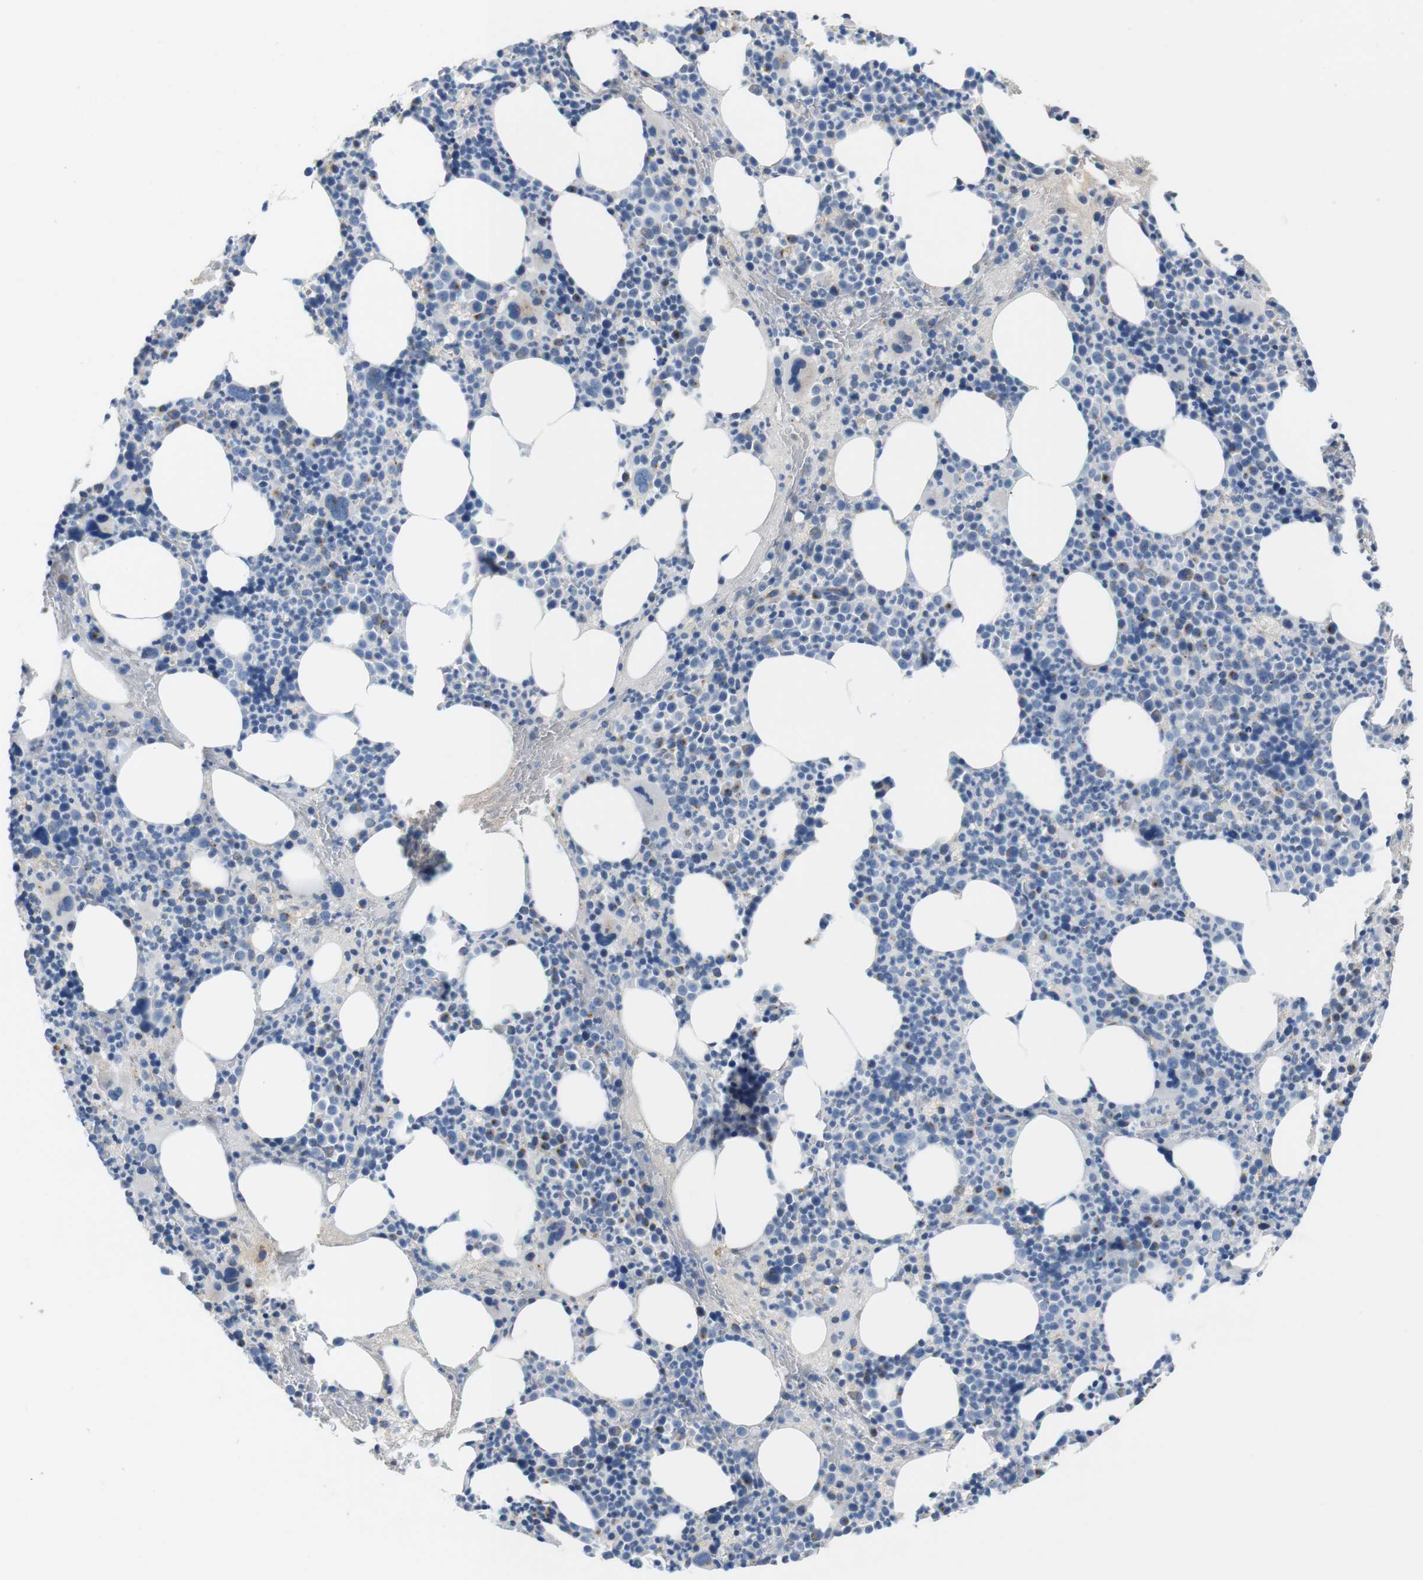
{"staining": {"intensity": "moderate", "quantity": "<25%", "location": "cytoplasmic/membranous"}, "tissue": "bone marrow", "cell_type": "Hematopoietic cells", "image_type": "normal", "snomed": [{"axis": "morphology", "description": "Normal tissue, NOS"}, {"axis": "morphology", "description": "Inflammation, NOS"}, {"axis": "topography", "description": "Bone marrow"}], "caption": "Immunohistochemical staining of benign human bone marrow displays moderate cytoplasmic/membranous protein staining in about <25% of hematopoietic cells.", "gene": "UNC5CL", "patient": {"sex": "male", "age": 73}}